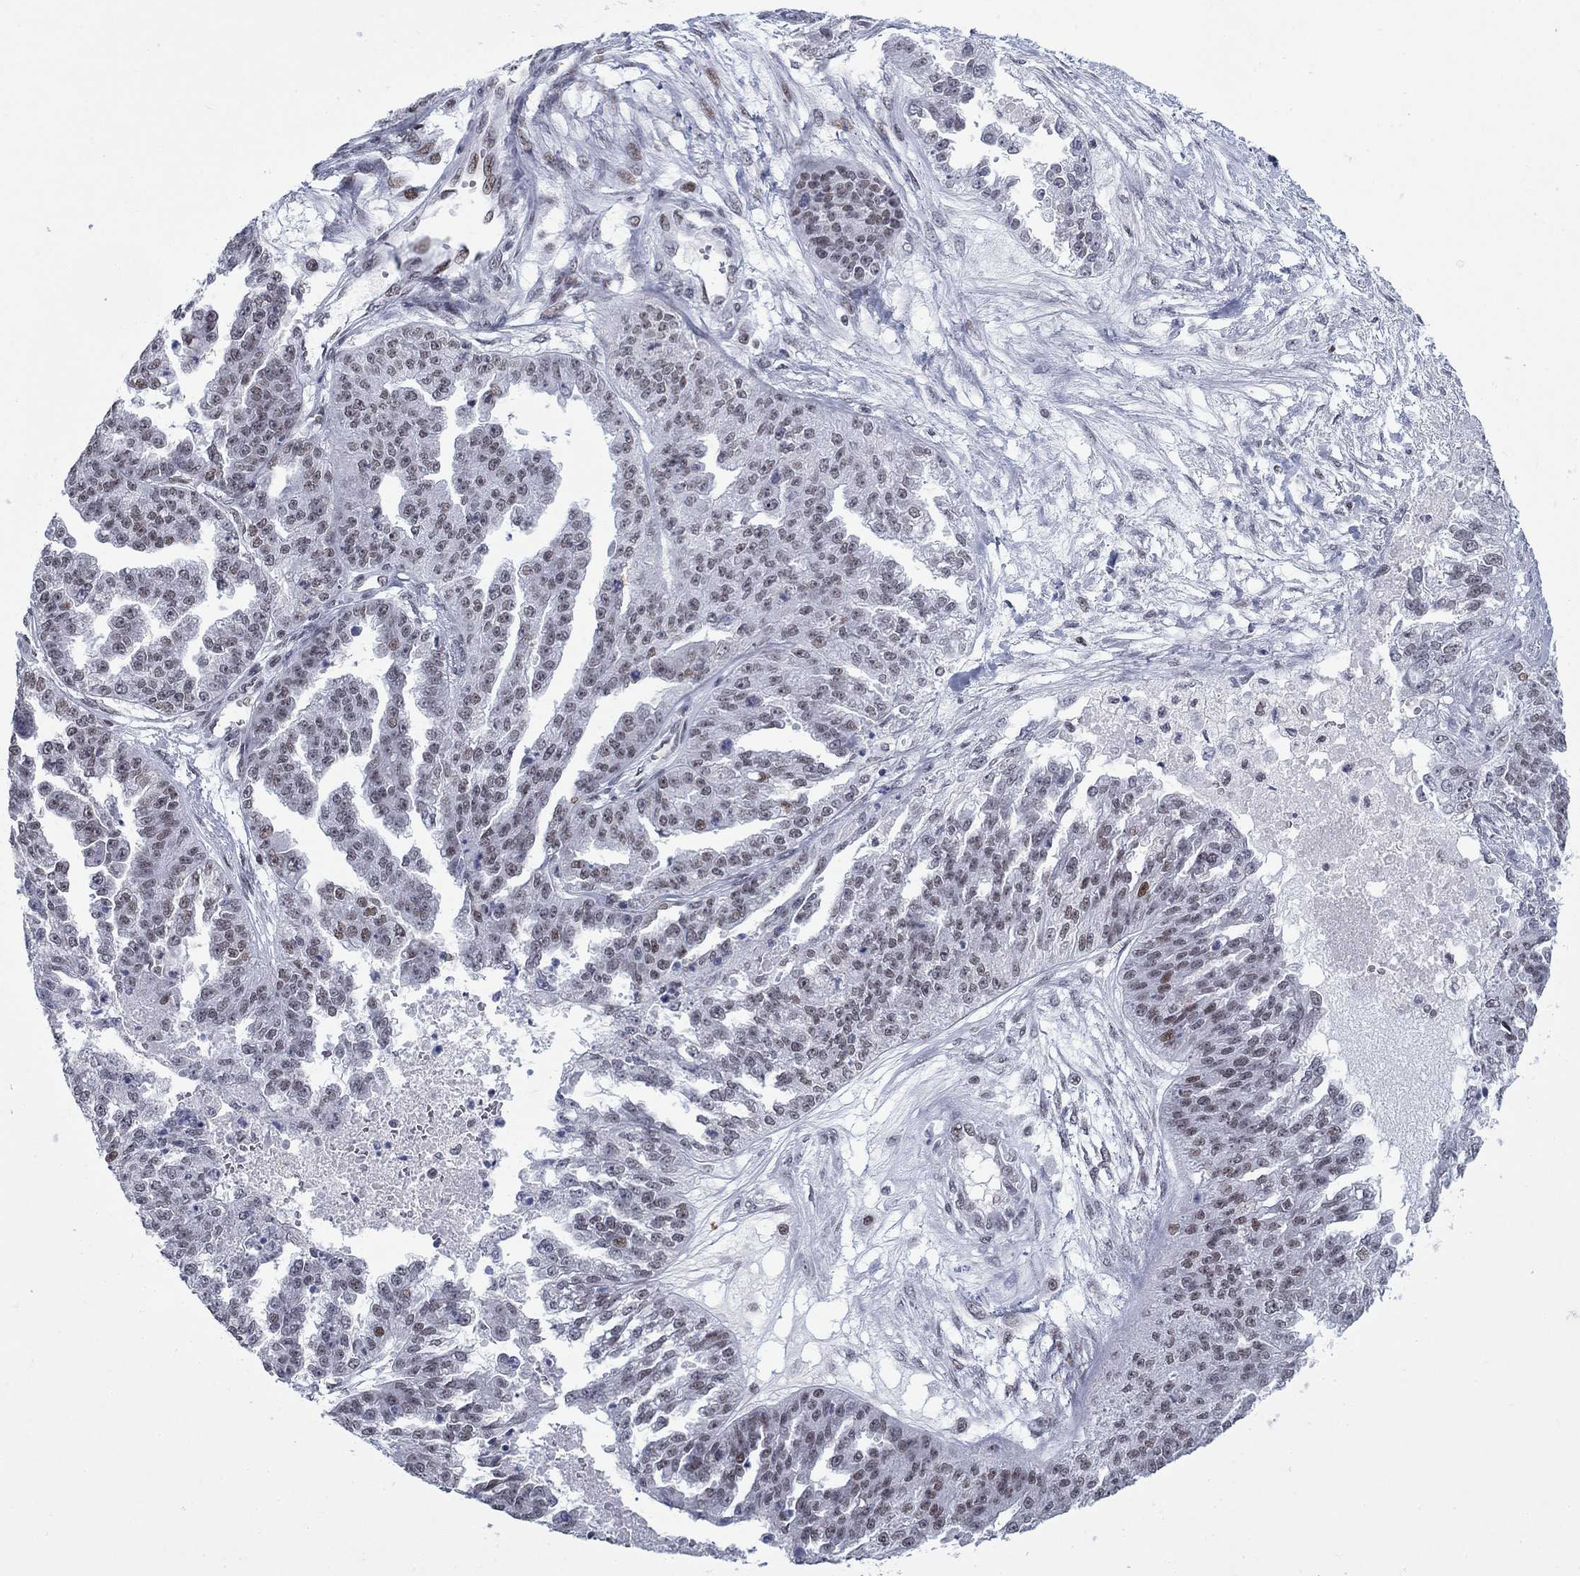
{"staining": {"intensity": "moderate", "quantity": "<25%", "location": "nuclear"}, "tissue": "ovarian cancer", "cell_type": "Tumor cells", "image_type": "cancer", "snomed": [{"axis": "morphology", "description": "Cystadenocarcinoma, serous, NOS"}, {"axis": "topography", "description": "Ovary"}], "caption": "A low amount of moderate nuclear positivity is appreciated in approximately <25% of tumor cells in serous cystadenocarcinoma (ovarian) tissue. (Stains: DAB (3,3'-diaminobenzidine) in brown, nuclei in blue, Microscopy: brightfield microscopy at high magnification).", "gene": "NPAS3", "patient": {"sex": "female", "age": 58}}